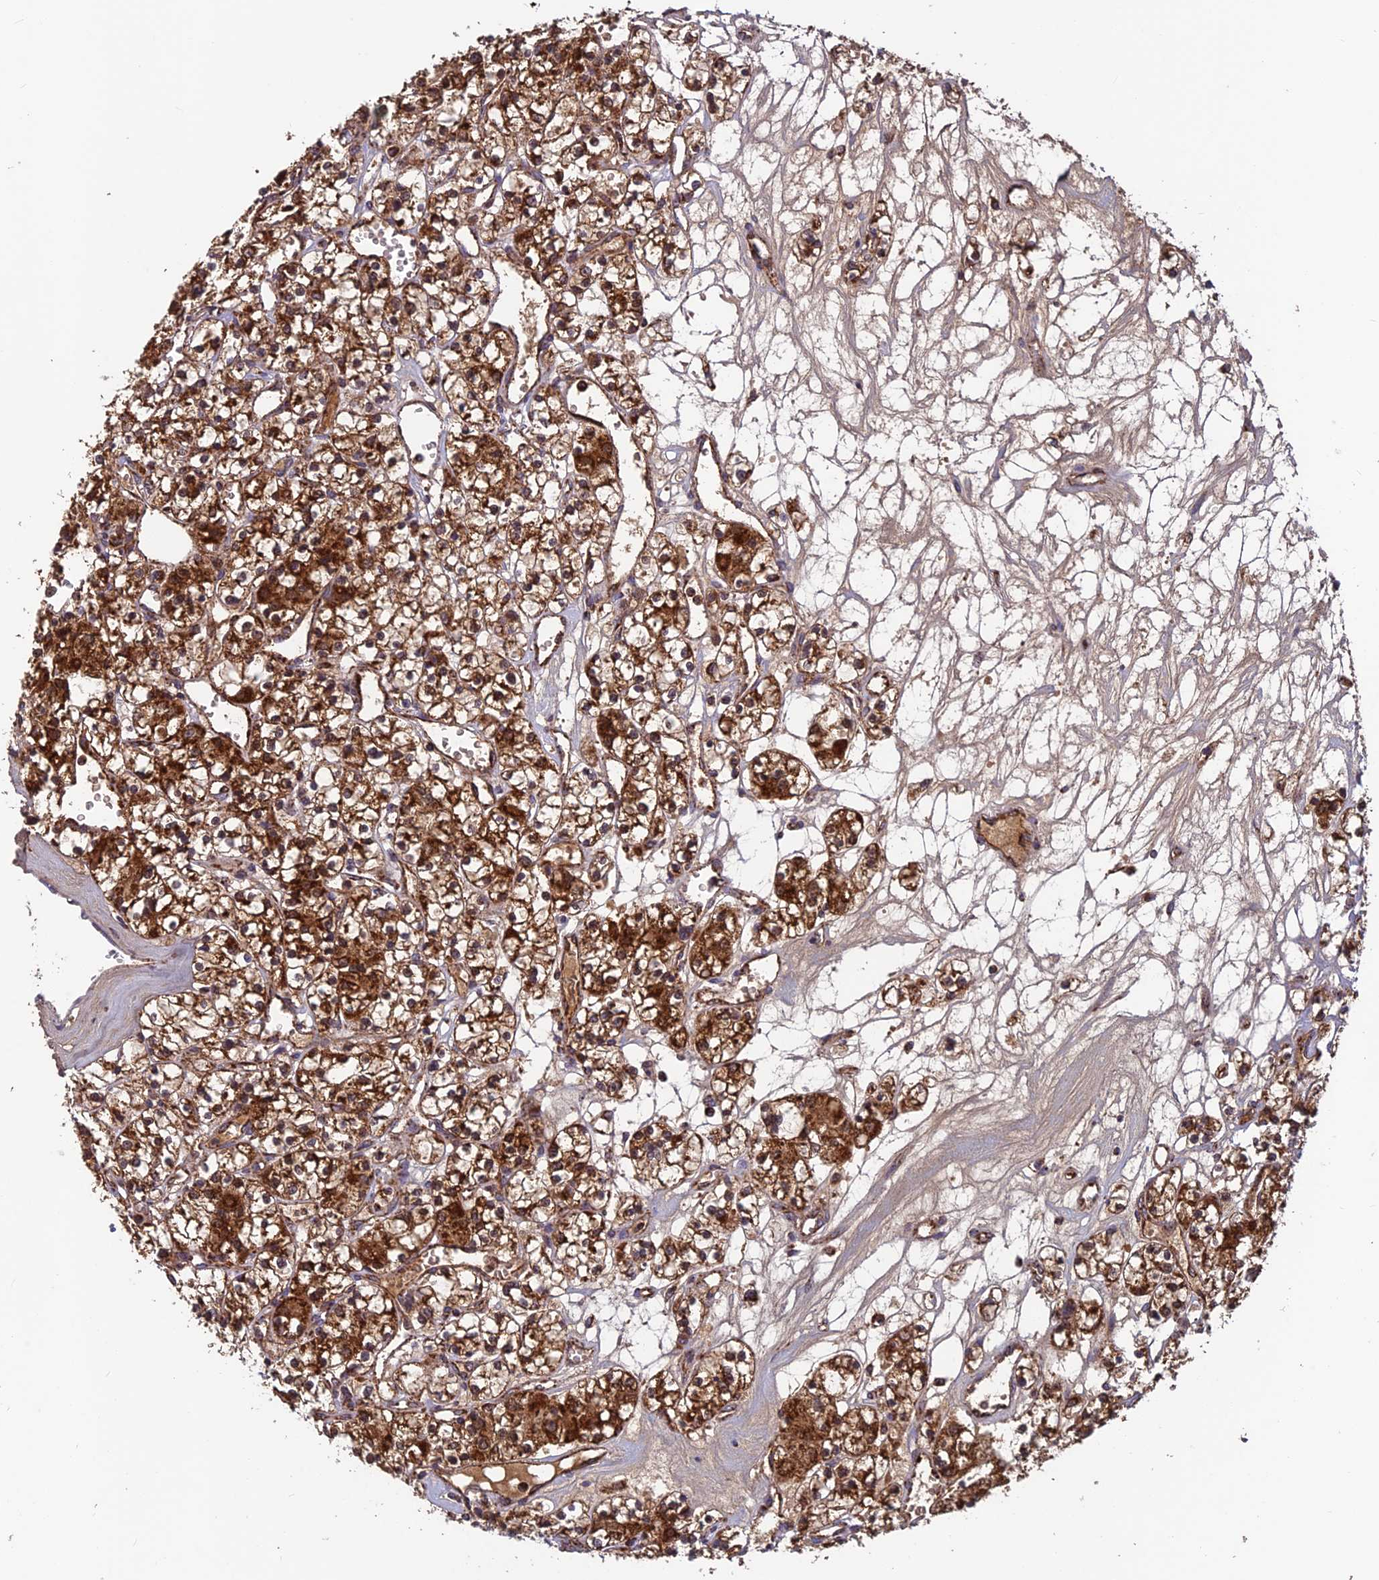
{"staining": {"intensity": "strong", "quantity": ">75%", "location": "cytoplasmic/membranous"}, "tissue": "renal cancer", "cell_type": "Tumor cells", "image_type": "cancer", "snomed": [{"axis": "morphology", "description": "Adenocarcinoma, NOS"}, {"axis": "topography", "description": "Kidney"}], "caption": "This histopathology image demonstrates IHC staining of human renal adenocarcinoma, with high strong cytoplasmic/membranous staining in approximately >75% of tumor cells.", "gene": "CCDC15", "patient": {"sex": "female", "age": 59}}